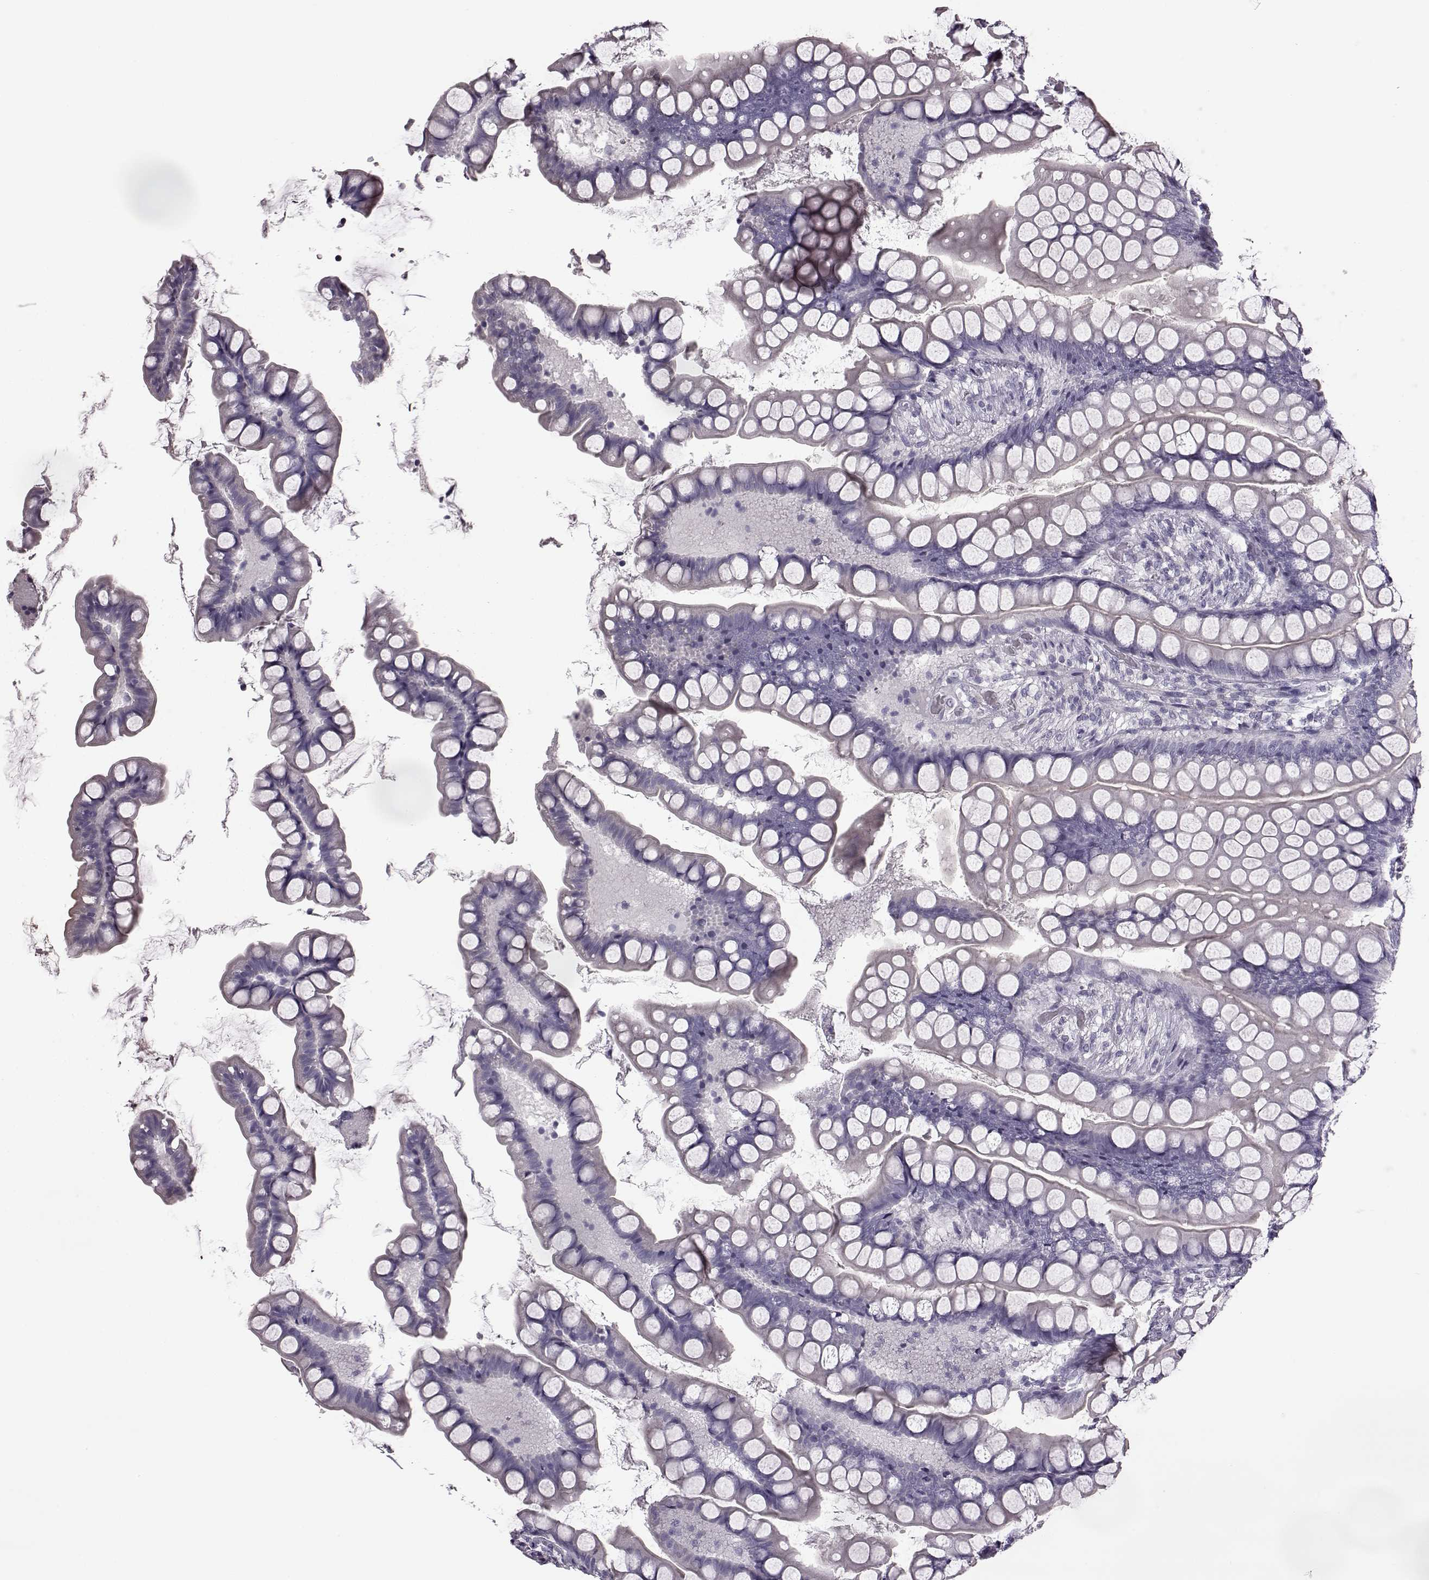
{"staining": {"intensity": "negative", "quantity": "none", "location": "none"}, "tissue": "small intestine", "cell_type": "Glandular cells", "image_type": "normal", "snomed": [{"axis": "morphology", "description": "Normal tissue, NOS"}, {"axis": "topography", "description": "Small intestine"}], "caption": "Small intestine stained for a protein using IHC shows no staining glandular cells.", "gene": "ODAD4", "patient": {"sex": "male", "age": 70}}